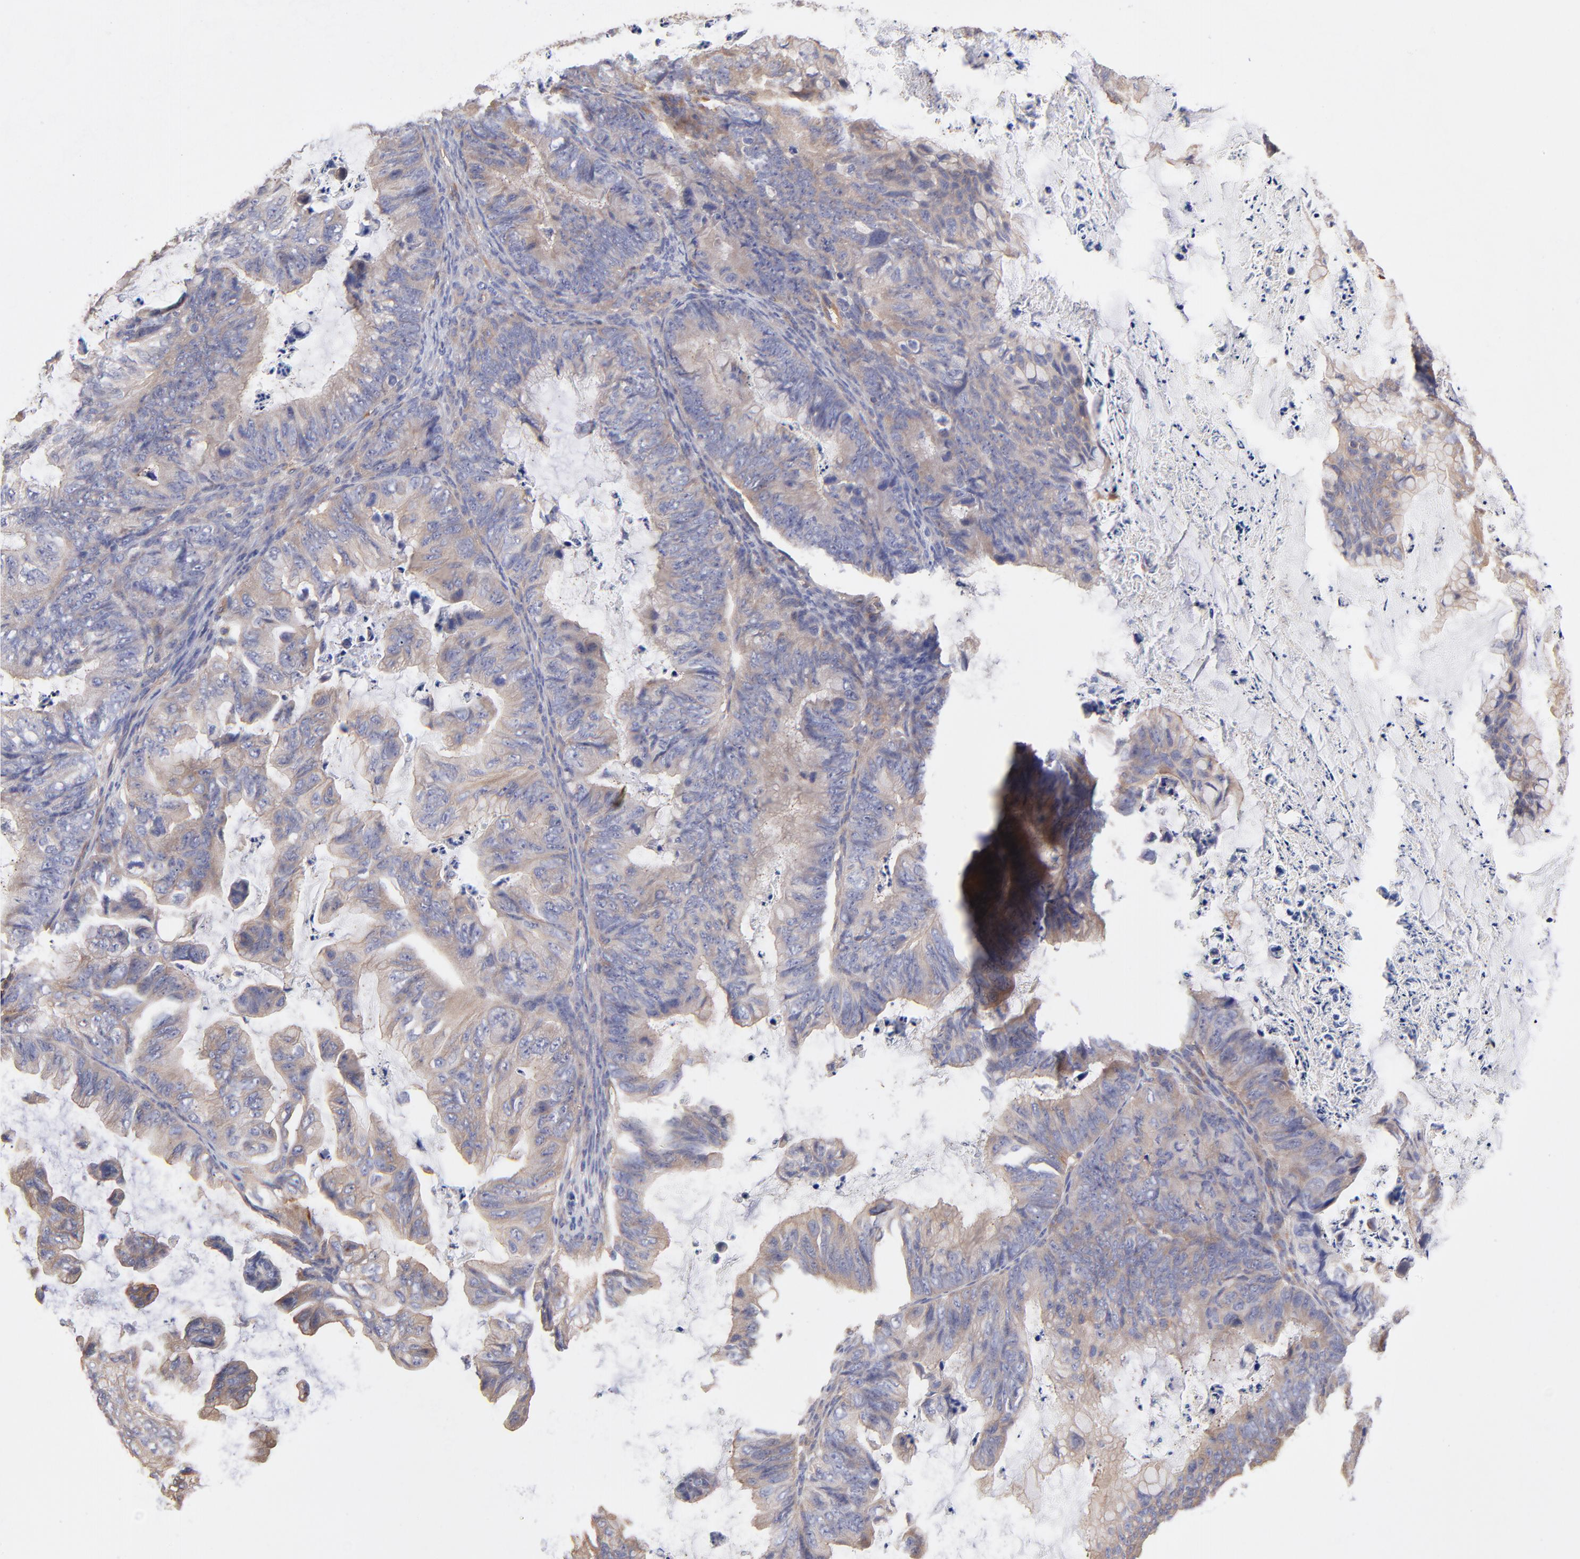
{"staining": {"intensity": "weak", "quantity": "25%-75%", "location": "cytoplasmic/membranous"}, "tissue": "ovarian cancer", "cell_type": "Tumor cells", "image_type": "cancer", "snomed": [{"axis": "morphology", "description": "Cystadenocarcinoma, mucinous, NOS"}, {"axis": "topography", "description": "Ovary"}], "caption": "Immunohistochemistry (IHC) of mucinous cystadenocarcinoma (ovarian) reveals low levels of weak cytoplasmic/membranous staining in about 25%-75% of tumor cells.", "gene": "ASB7", "patient": {"sex": "female", "age": 36}}